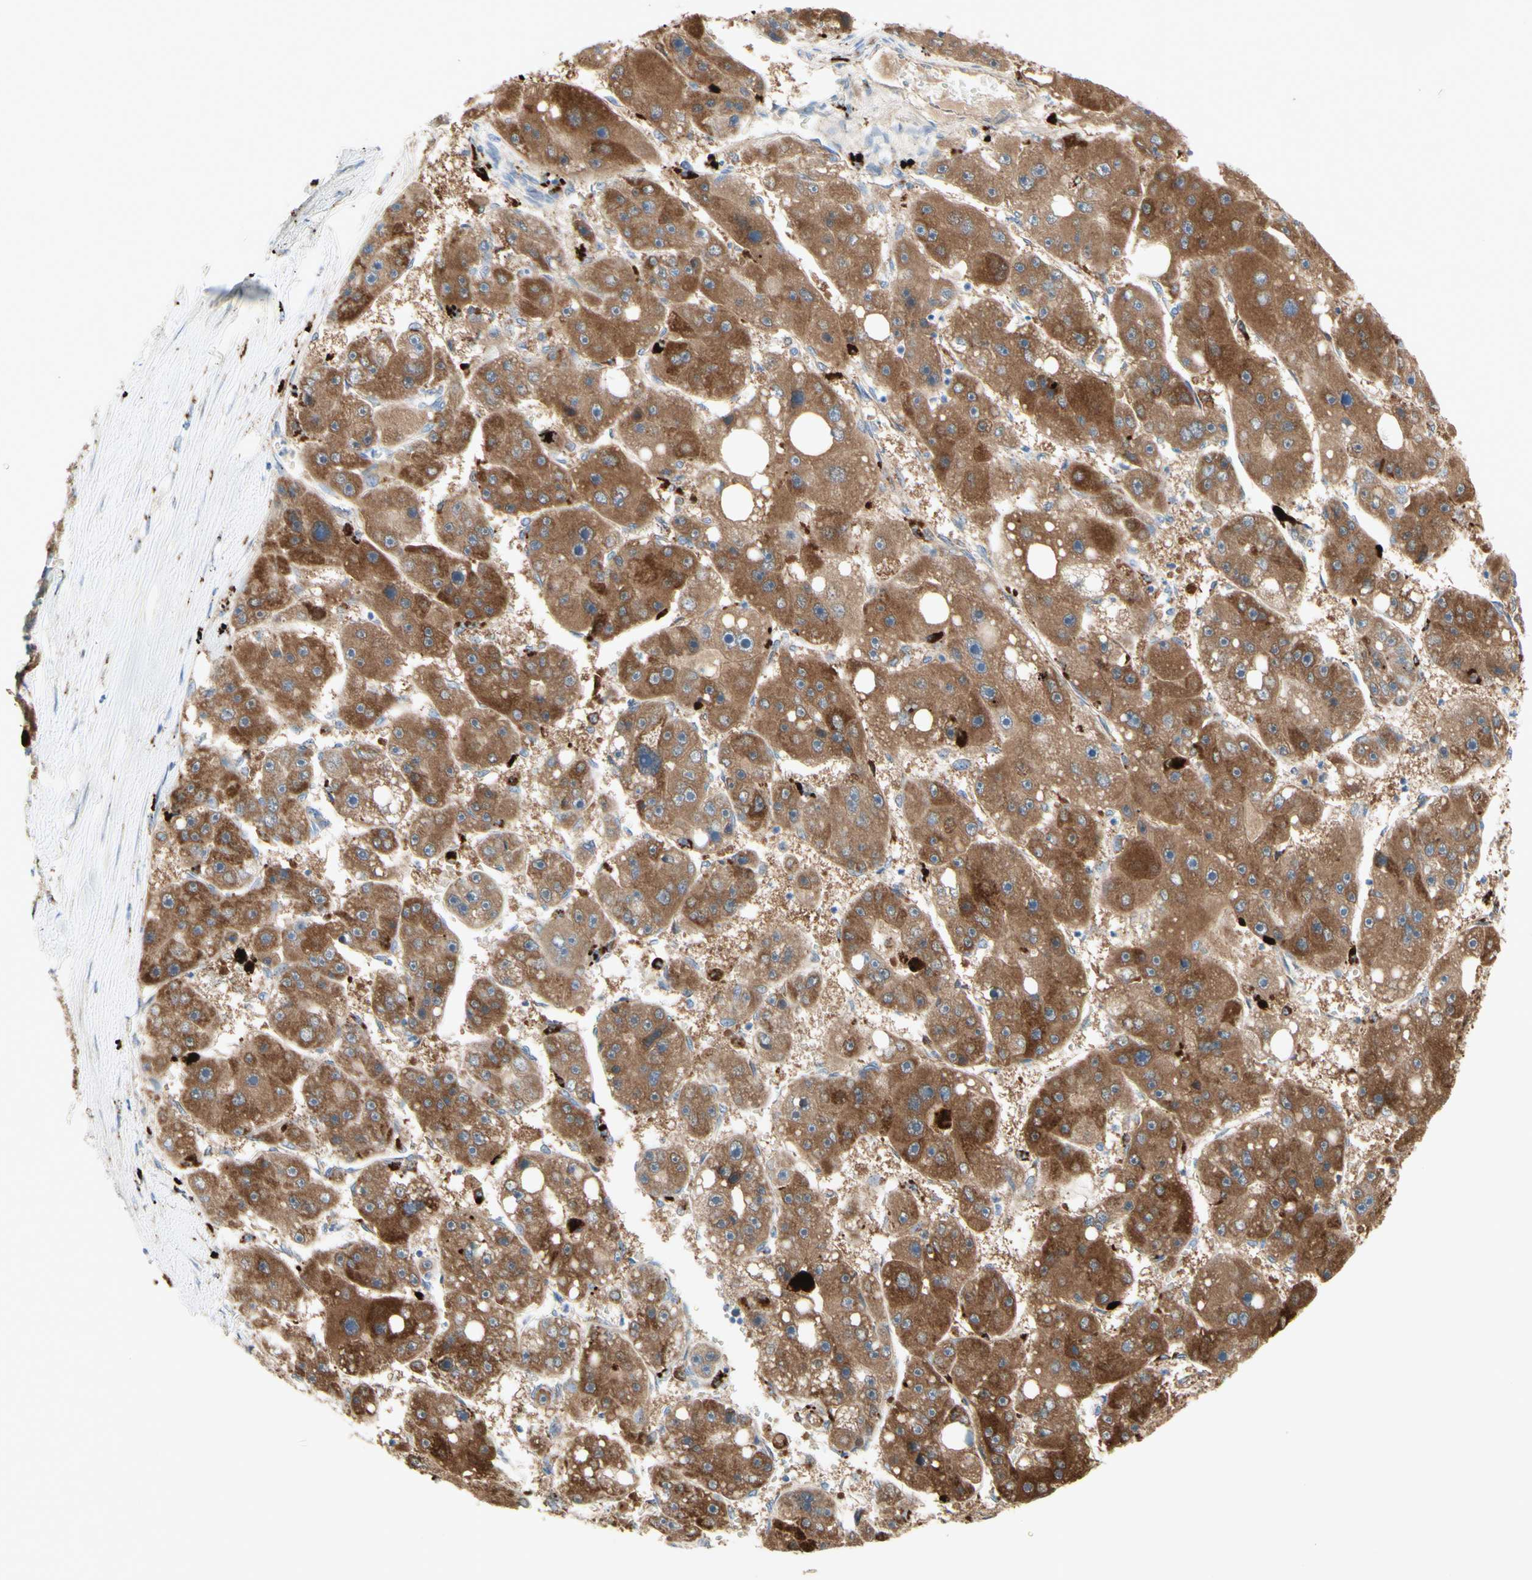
{"staining": {"intensity": "moderate", "quantity": ">75%", "location": "cytoplasmic/membranous"}, "tissue": "liver cancer", "cell_type": "Tumor cells", "image_type": "cancer", "snomed": [{"axis": "morphology", "description": "Carcinoma, Hepatocellular, NOS"}, {"axis": "topography", "description": "Liver"}], "caption": "This is an image of immunohistochemistry (IHC) staining of liver hepatocellular carcinoma, which shows moderate expression in the cytoplasmic/membranous of tumor cells.", "gene": "URB2", "patient": {"sex": "female", "age": 61}}